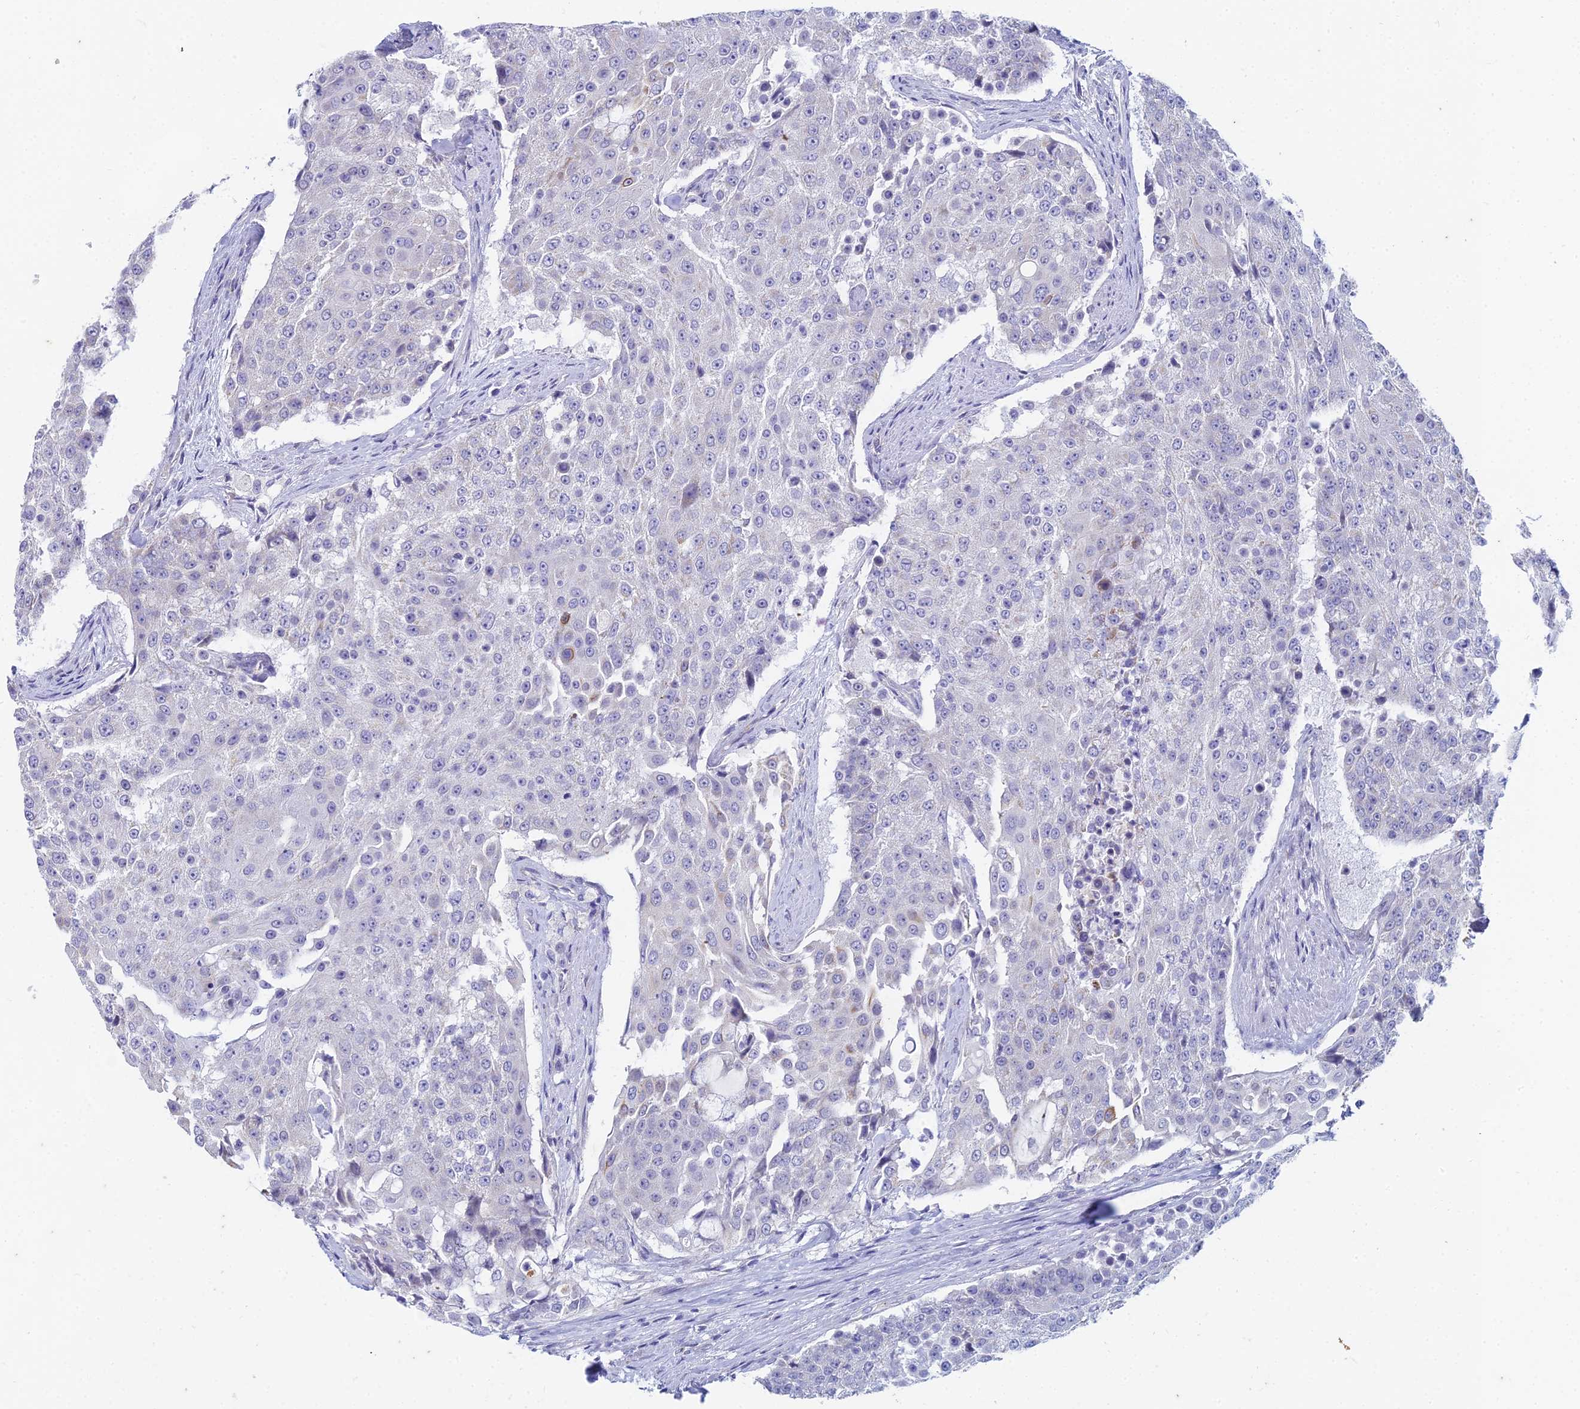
{"staining": {"intensity": "negative", "quantity": "none", "location": "none"}, "tissue": "urothelial cancer", "cell_type": "Tumor cells", "image_type": "cancer", "snomed": [{"axis": "morphology", "description": "Urothelial carcinoma, High grade"}, {"axis": "topography", "description": "Urinary bladder"}], "caption": "IHC of urothelial cancer exhibits no staining in tumor cells. Nuclei are stained in blue.", "gene": "EEF2KMT", "patient": {"sex": "female", "age": 63}}